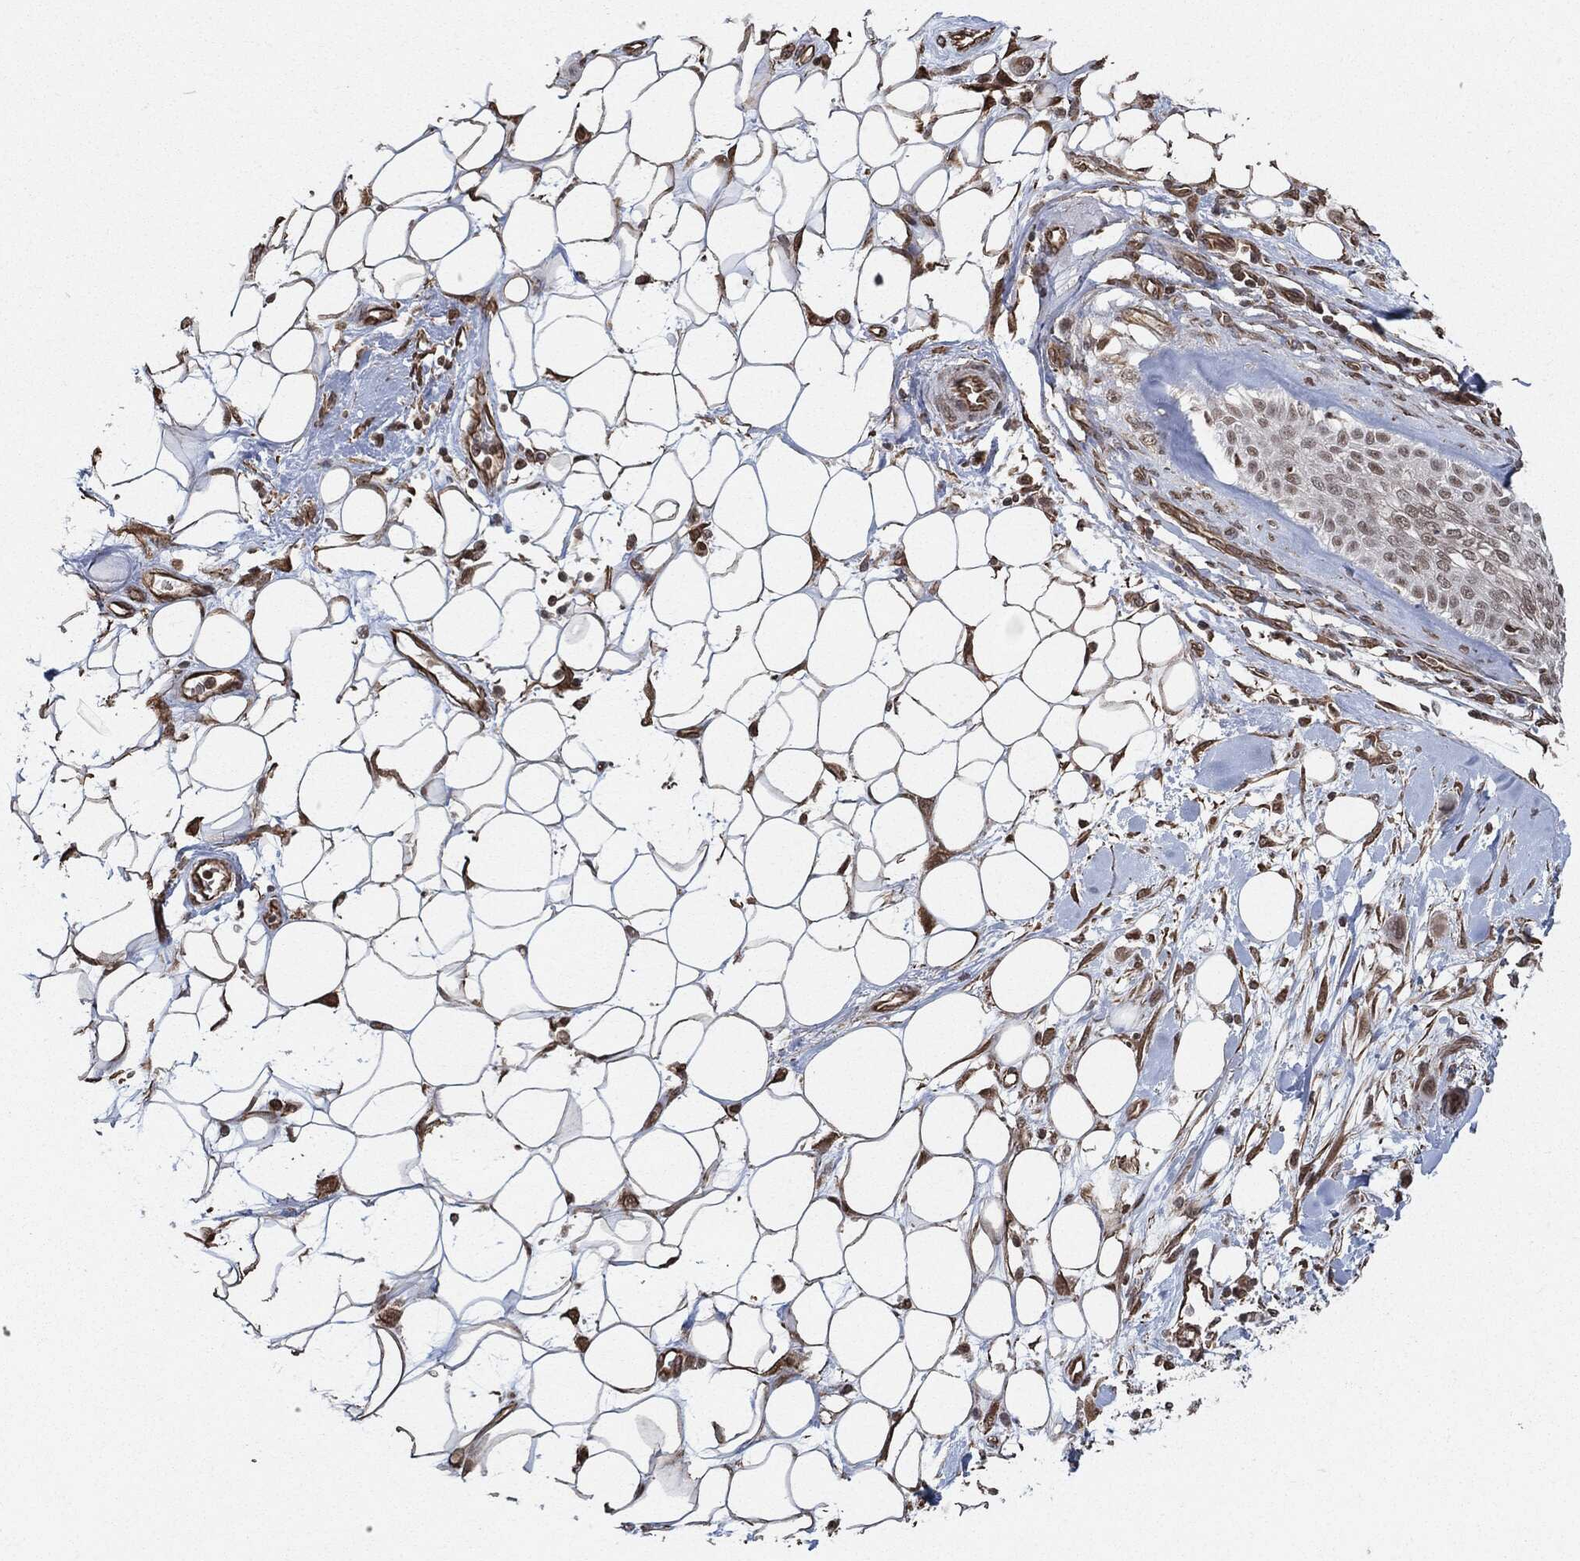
{"staining": {"intensity": "moderate", "quantity": "25%-75%", "location": "nuclear"}, "tissue": "skin cancer", "cell_type": "Tumor cells", "image_type": "cancer", "snomed": [{"axis": "morphology", "description": "Squamous cell carcinoma, NOS"}, {"axis": "topography", "description": "Skin"}], "caption": "IHC staining of skin cancer, which shows medium levels of moderate nuclear staining in approximately 25%-75% of tumor cells indicating moderate nuclear protein expression. The staining was performed using DAB (3,3'-diaminobenzidine) (brown) for protein detection and nuclei were counterstained in hematoxylin (blue).", "gene": "TP53RK", "patient": {"sex": "male", "age": 79}}